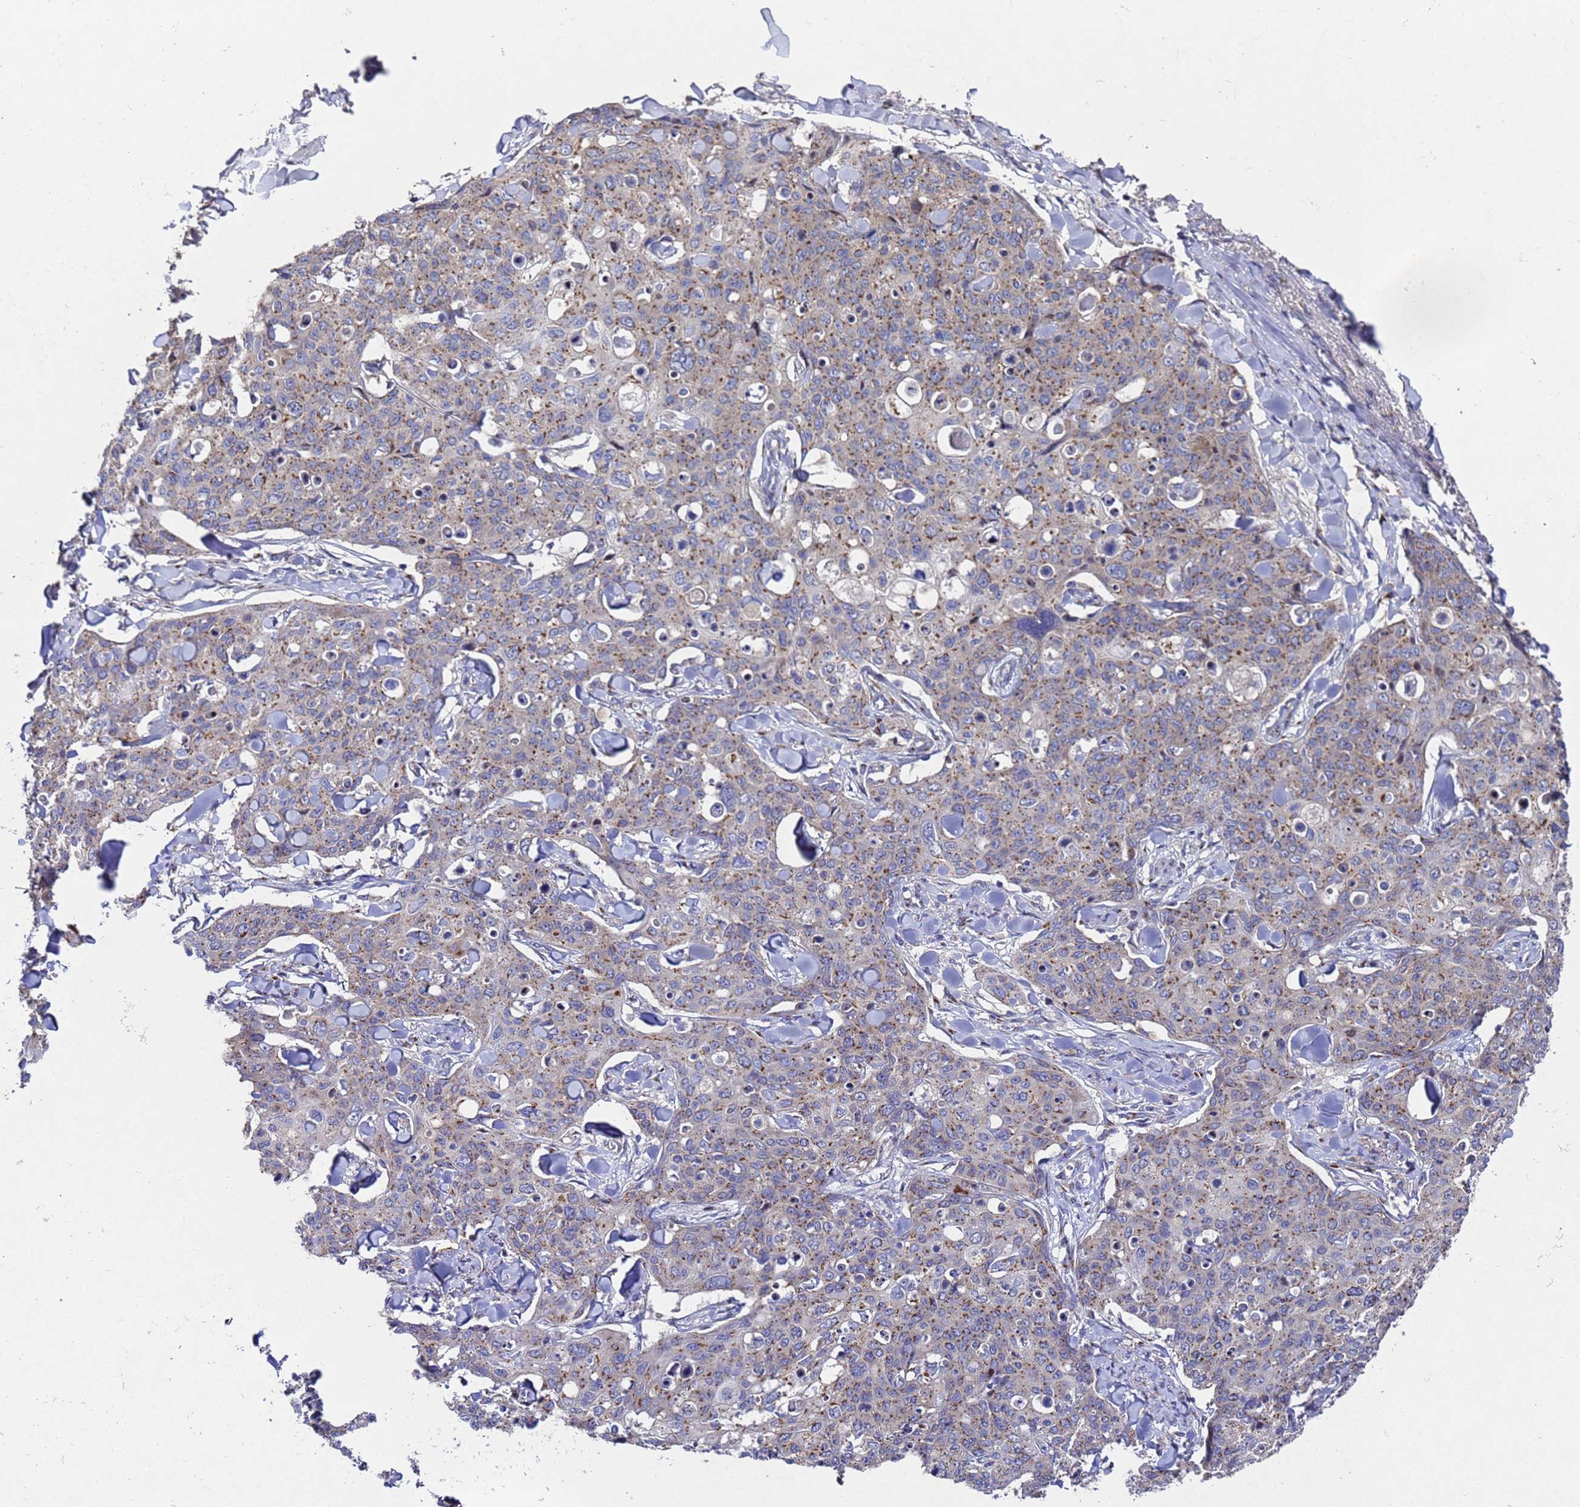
{"staining": {"intensity": "weak", "quantity": ">75%", "location": "cytoplasmic/membranous"}, "tissue": "skin cancer", "cell_type": "Tumor cells", "image_type": "cancer", "snomed": [{"axis": "morphology", "description": "Squamous cell carcinoma, NOS"}, {"axis": "topography", "description": "Skin"}, {"axis": "topography", "description": "Vulva"}], "caption": "A brown stain shows weak cytoplasmic/membranous positivity of a protein in human squamous cell carcinoma (skin) tumor cells.", "gene": "NSUN6", "patient": {"sex": "female", "age": 85}}